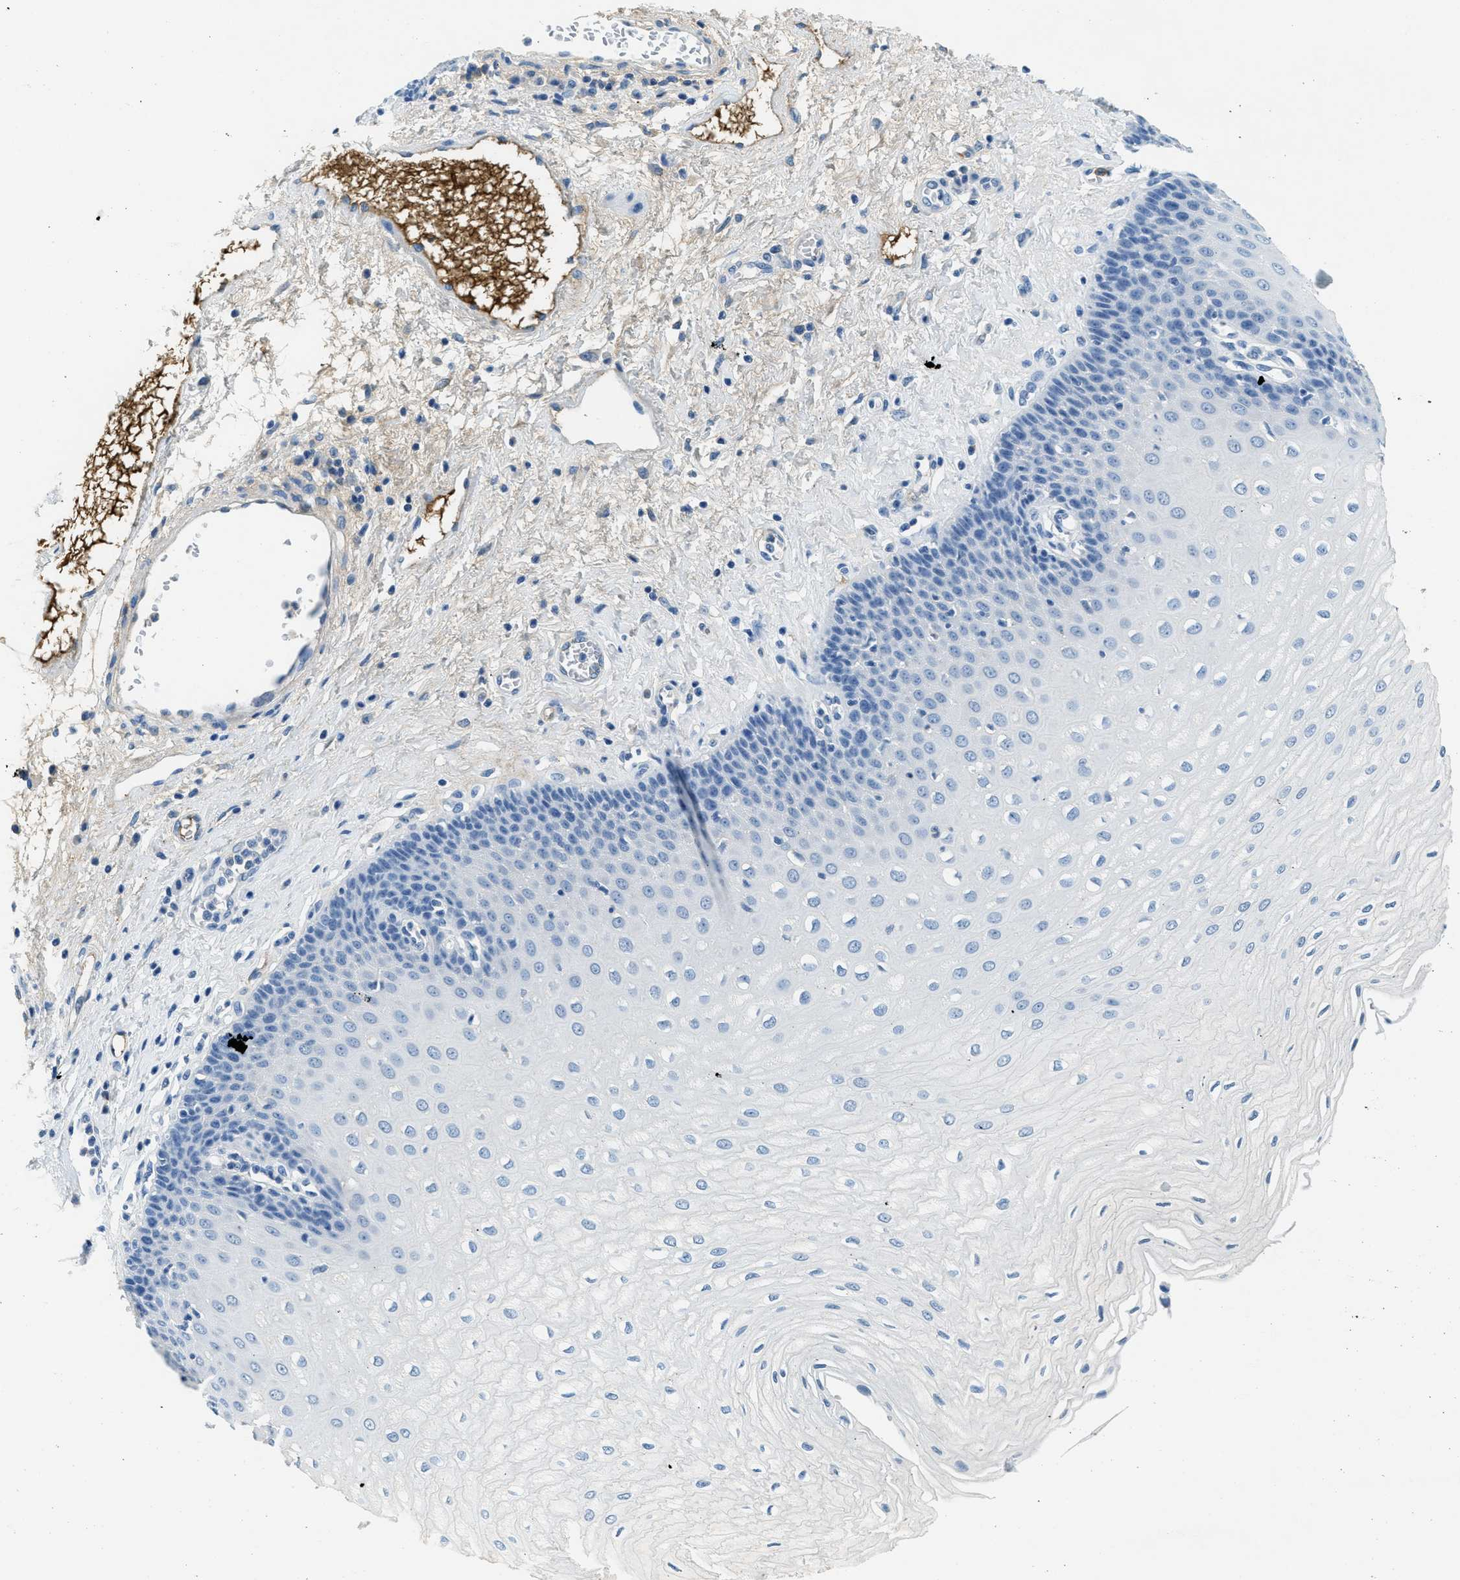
{"staining": {"intensity": "negative", "quantity": "none", "location": "none"}, "tissue": "esophagus", "cell_type": "Squamous epithelial cells", "image_type": "normal", "snomed": [{"axis": "morphology", "description": "Normal tissue, NOS"}, {"axis": "morphology", "description": "Squamous cell carcinoma, NOS"}, {"axis": "topography", "description": "Esophagus"}], "caption": "An image of human esophagus is negative for staining in squamous epithelial cells. The staining is performed using DAB brown chromogen with nuclei counter-stained in using hematoxylin.", "gene": "A2M", "patient": {"sex": "male", "age": 65}}